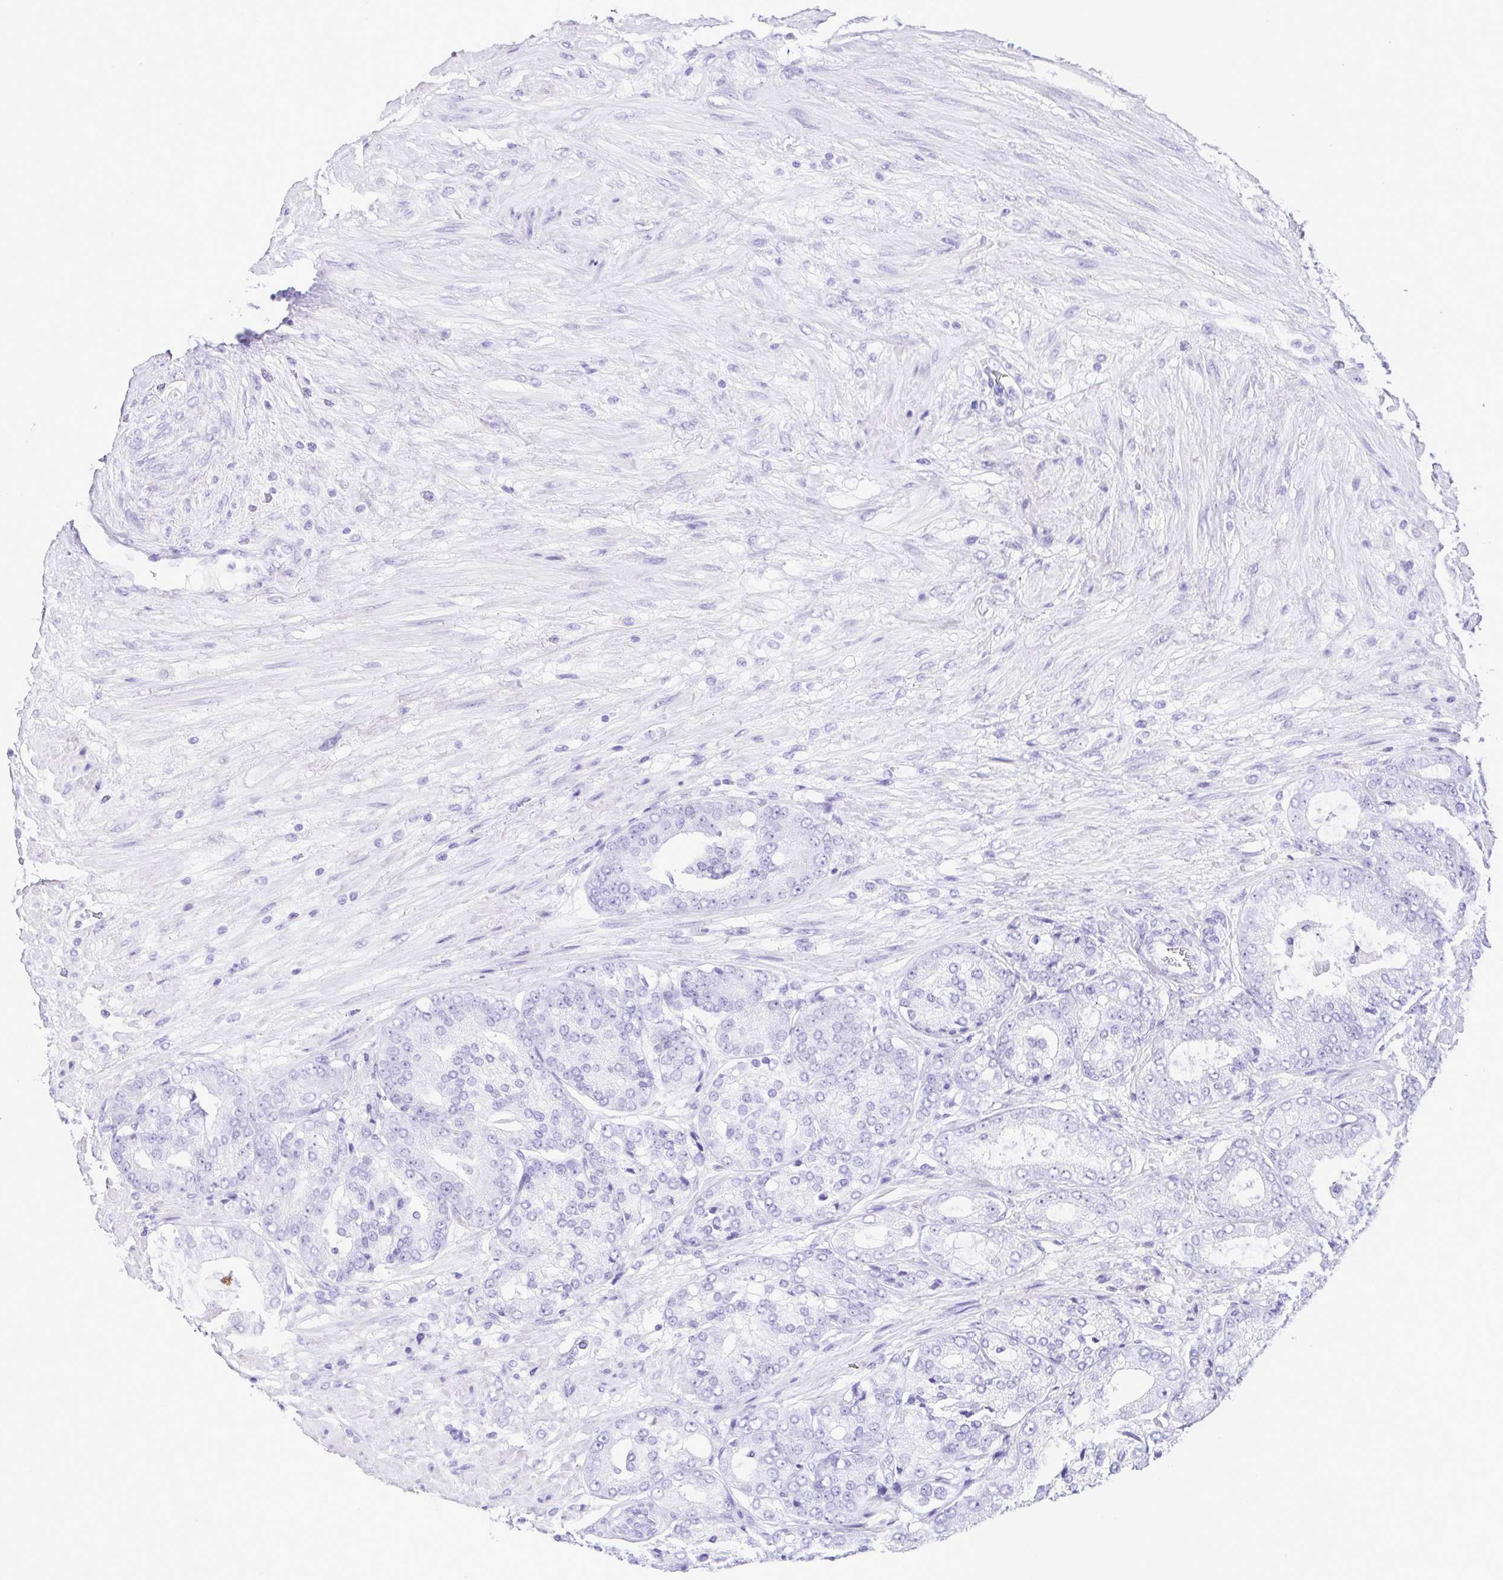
{"staining": {"intensity": "negative", "quantity": "none", "location": "none"}, "tissue": "prostate cancer", "cell_type": "Tumor cells", "image_type": "cancer", "snomed": [{"axis": "morphology", "description": "Adenocarcinoma, High grade"}, {"axis": "topography", "description": "Prostate"}], "caption": "Tumor cells show no significant staining in prostate cancer.", "gene": "ERP27", "patient": {"sex": "male", "age": 71}}